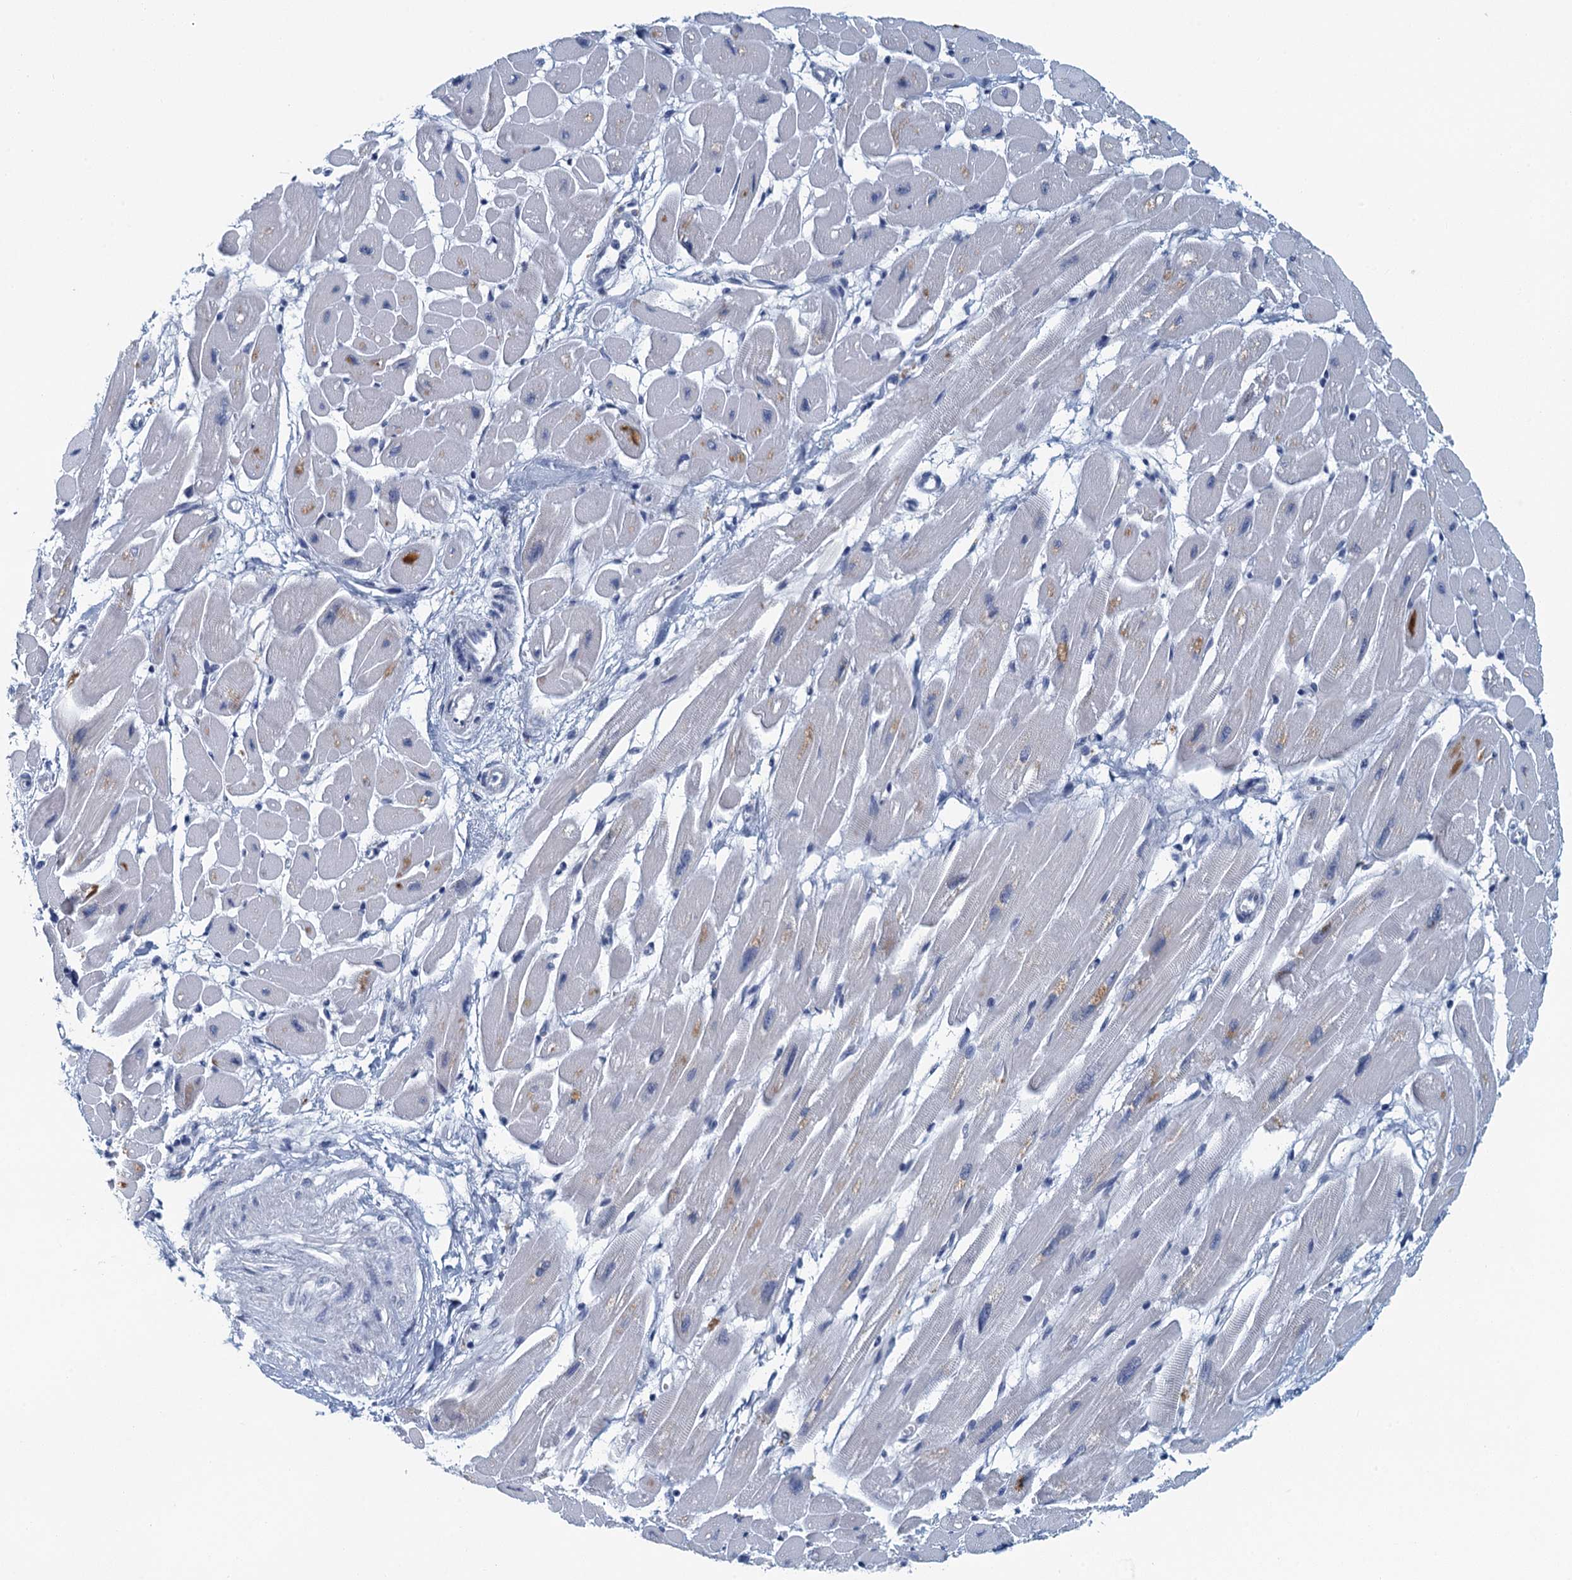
{"staining": {"intensity": "negative", "quantity": "none", "location": "none"}, "tissue": "heart muscle", "cell_type": "Cardiomyocytes", "image_type": "normal", "snomed": [{"axis": "morphology", "description": "Normal tissue, NOS"}, {"axis": "topography", "description": "Heart"}], "caption": "Immunohistochemistry of unremarkable heart muscle reveals no expression in cardiomyocytes. Brightfield microscopy of immunohistochemistry stained with DAB (brown) and hematoxylin (blue), captured at high magnification.", "gene": "C16orf95", "patient": {"sex": "female", "age": 54}}